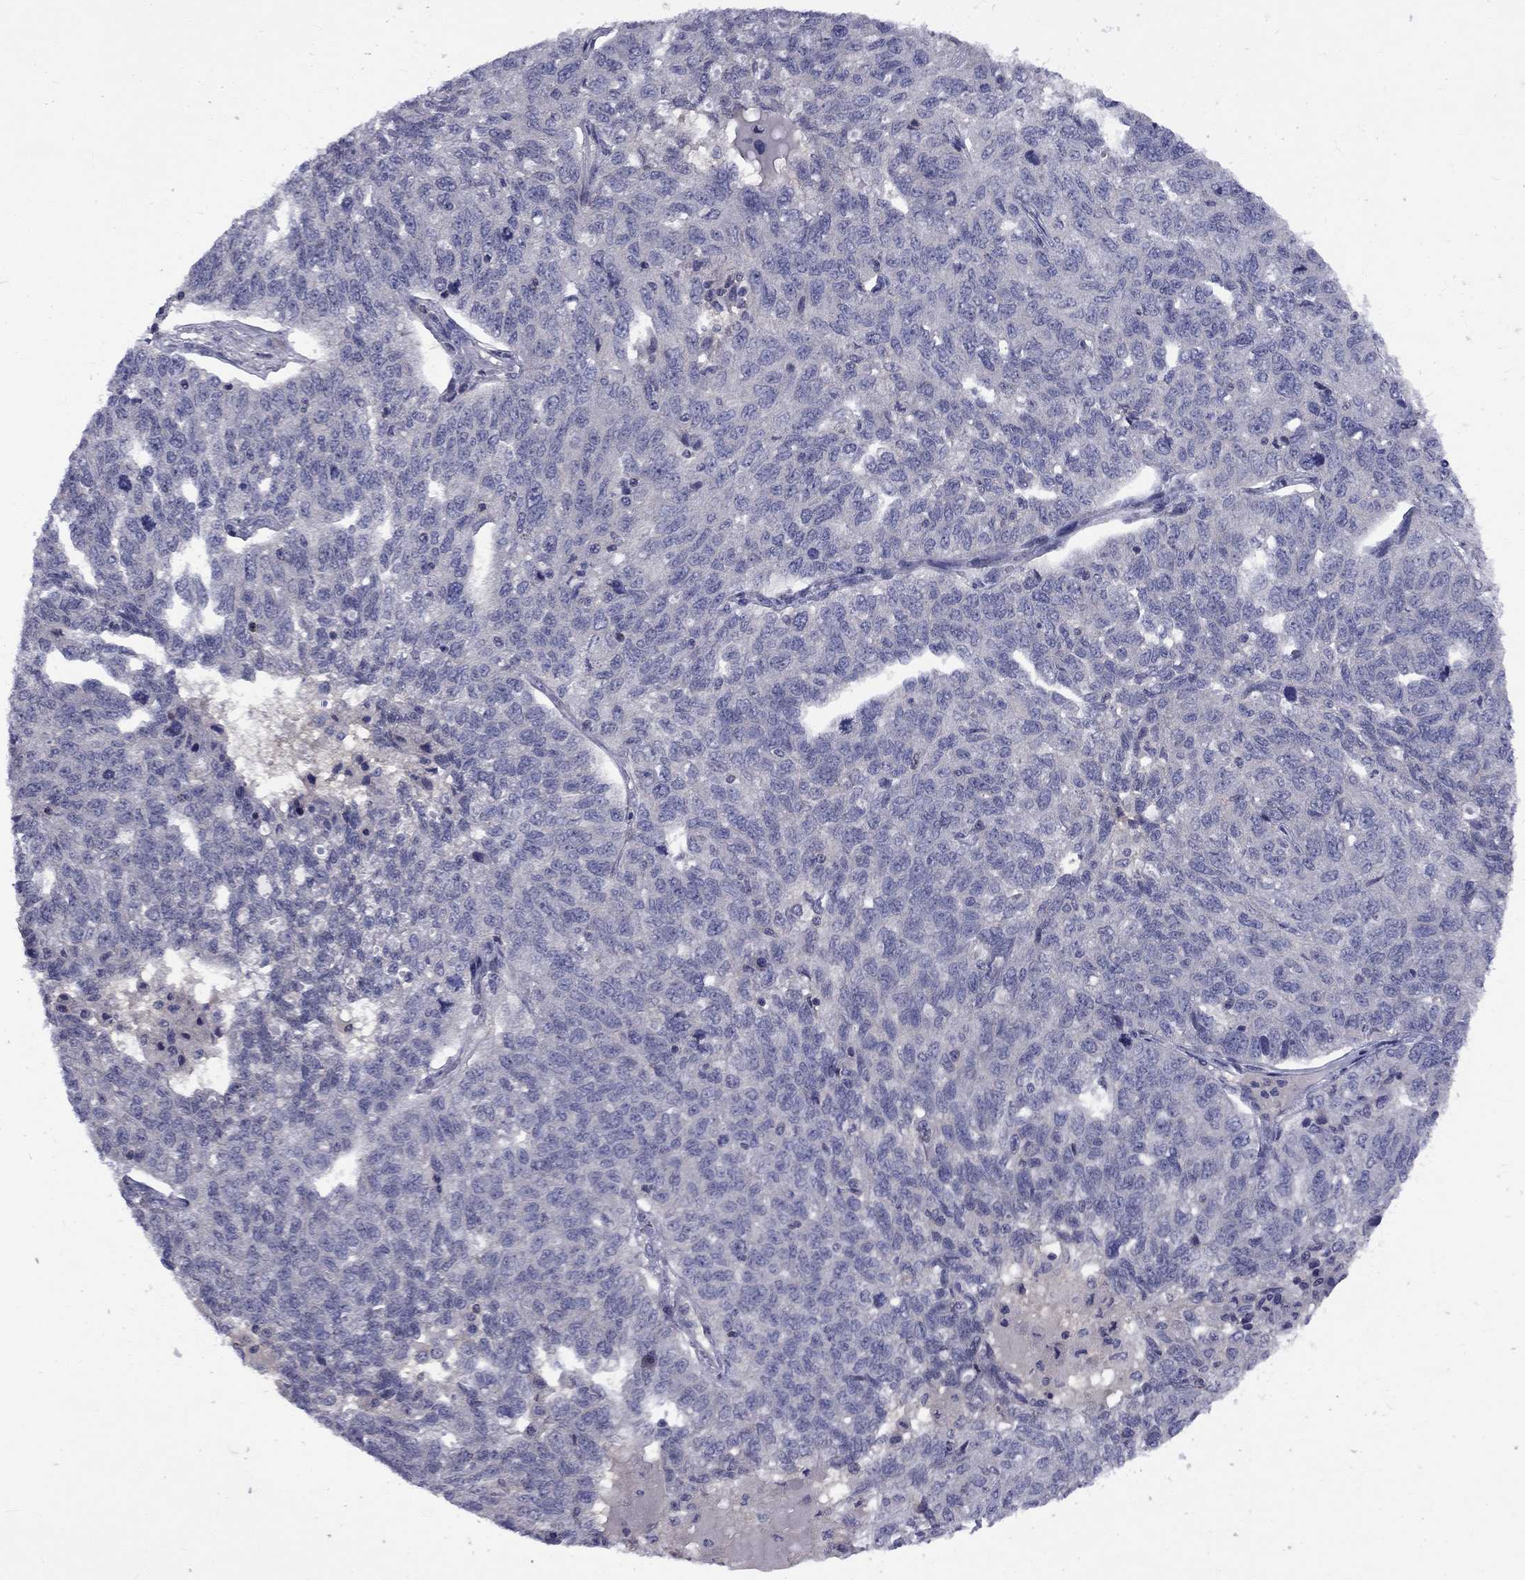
{"staining": {"intensity": "negative", "quantity": "none", "location": "none"}, "tissue": "ovarian cancer", "cell_type": "Tumor cells", "image_type": "cancer", "snomed": [{"axis": "morphology", "description": "Cystadenocarcinoma, serous, NOS"}, {"axis": "topography", "description": "Ovary"}], "caption": "Tumor cells show no significant protein staining in serous cystadenocarcinoma (ovarian).", "gene": "SNTA1", "patient": {"sex": "female", "age": 71}}